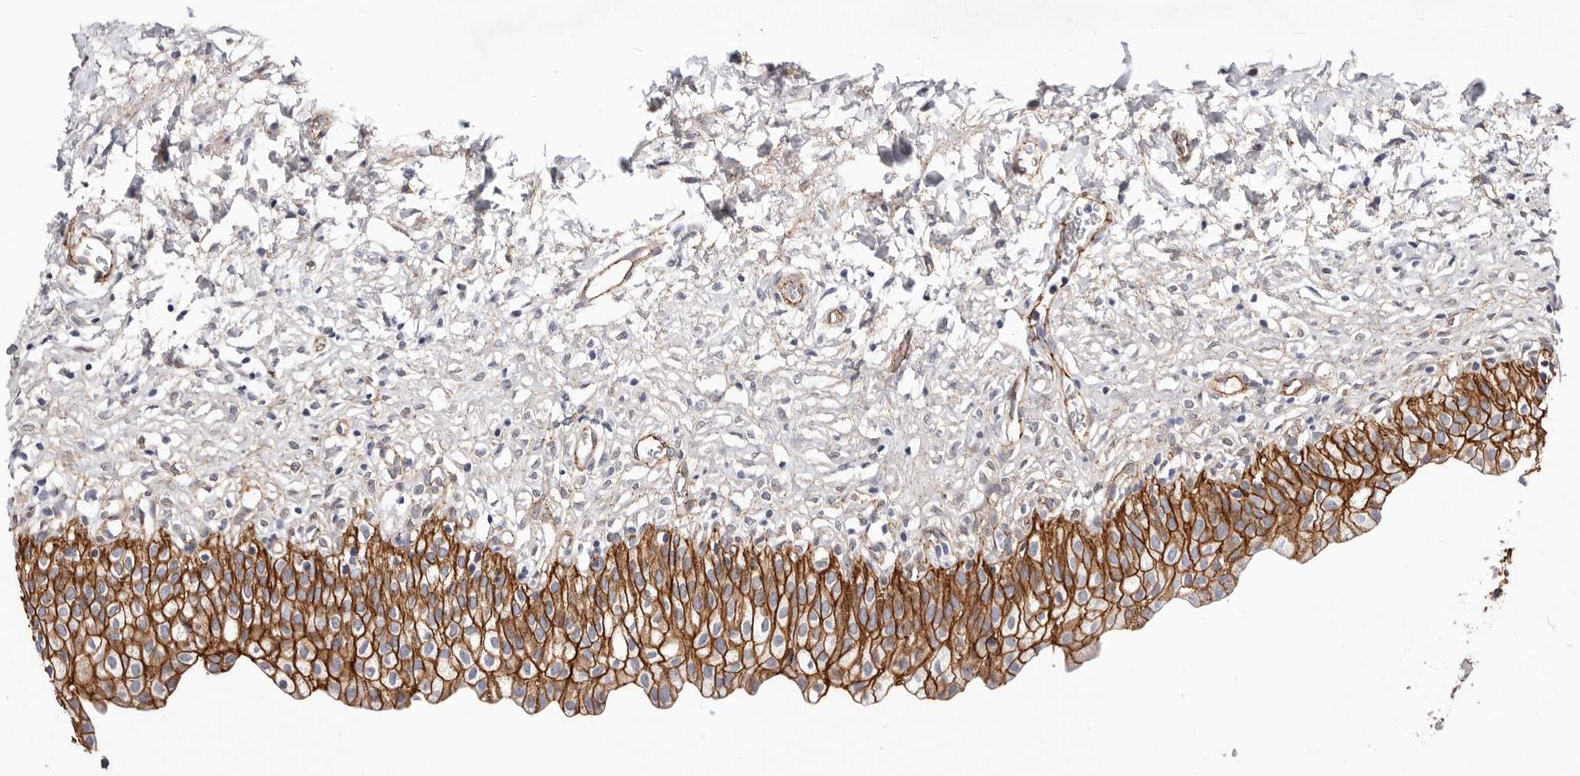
{"staining": {"intensity": "strong", "quantity": ">75%", "location": "cytoplasmic/membranous"}, "tissue": "urinary bladder", "cell_type": "Urothelial cells", "image_type": "normal", "snomed": [{"axis": "morphology", "description": "Normal tissue, NOS"}, {"axis": "topography", "description": "Urinary bladder"}], "caption": "Normal urinary bladder shows strong cytoplasmic/membranous positivity in approximately >75% of urothelial cells.", "gene": "CTNNB1", "patient": {"sex": "male", "age": 55}}